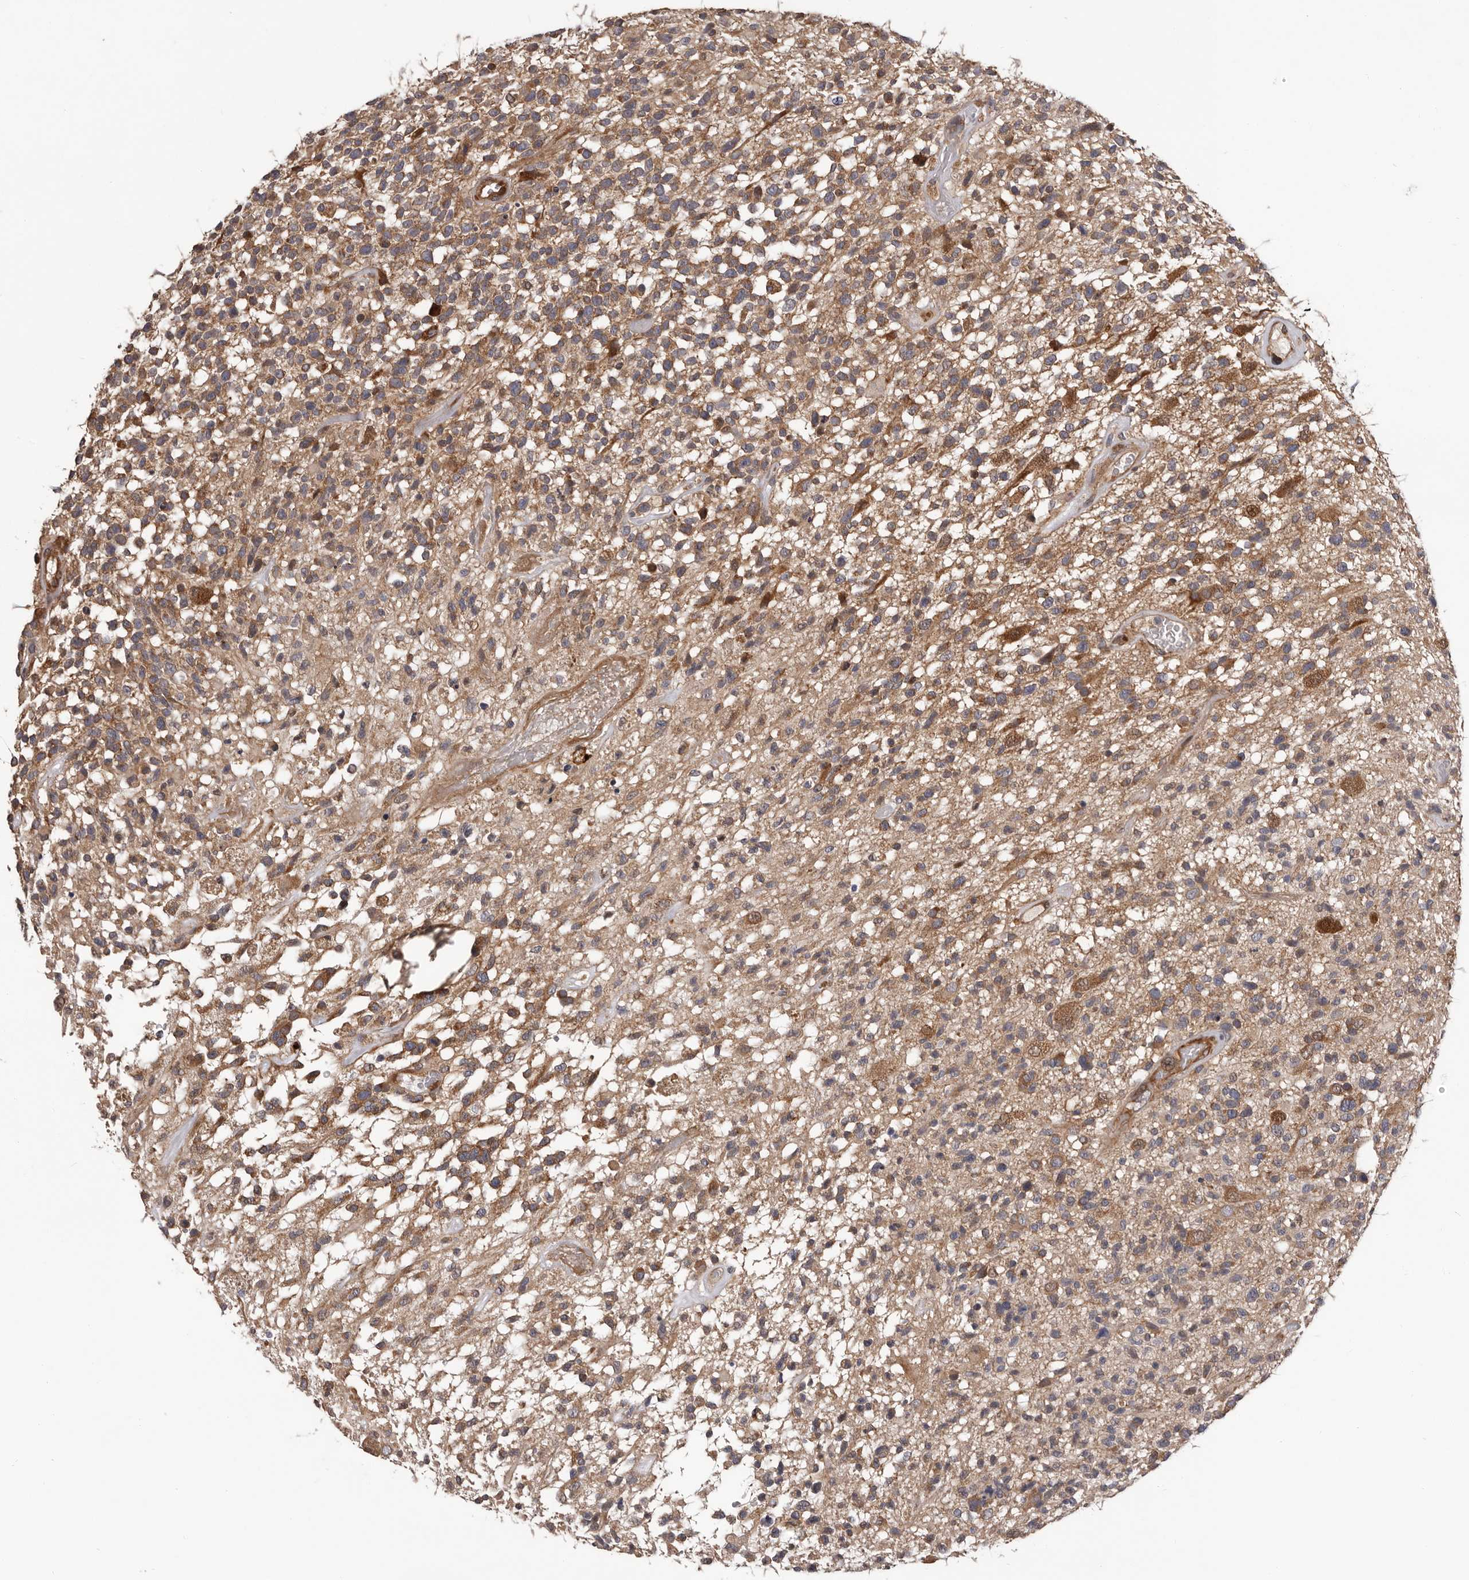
{"staining": {"intensity": "moderate", "quantity": ">75%", "location": "cytoplasmic/membranous"}, "tissue": "glioma", "cell_type": "Tumor cells", "image_type": "cancer", "snomed": [{"axis": "morphology", "description": "Glioma, malignant, High grade"}, {"axis": "morphology", "description": "Glioblastoma, NOS"}, {"axis": "topography", "description": "Brain"}], "caption": "The micrograph shows immunohistochemical staining of glioma. There is moderate cytoplasmic/membranous staining is appreciated in about >75% of tumor cells.", "gene": "VPS37A", "patient": {"sex": "male", "age": 60}}